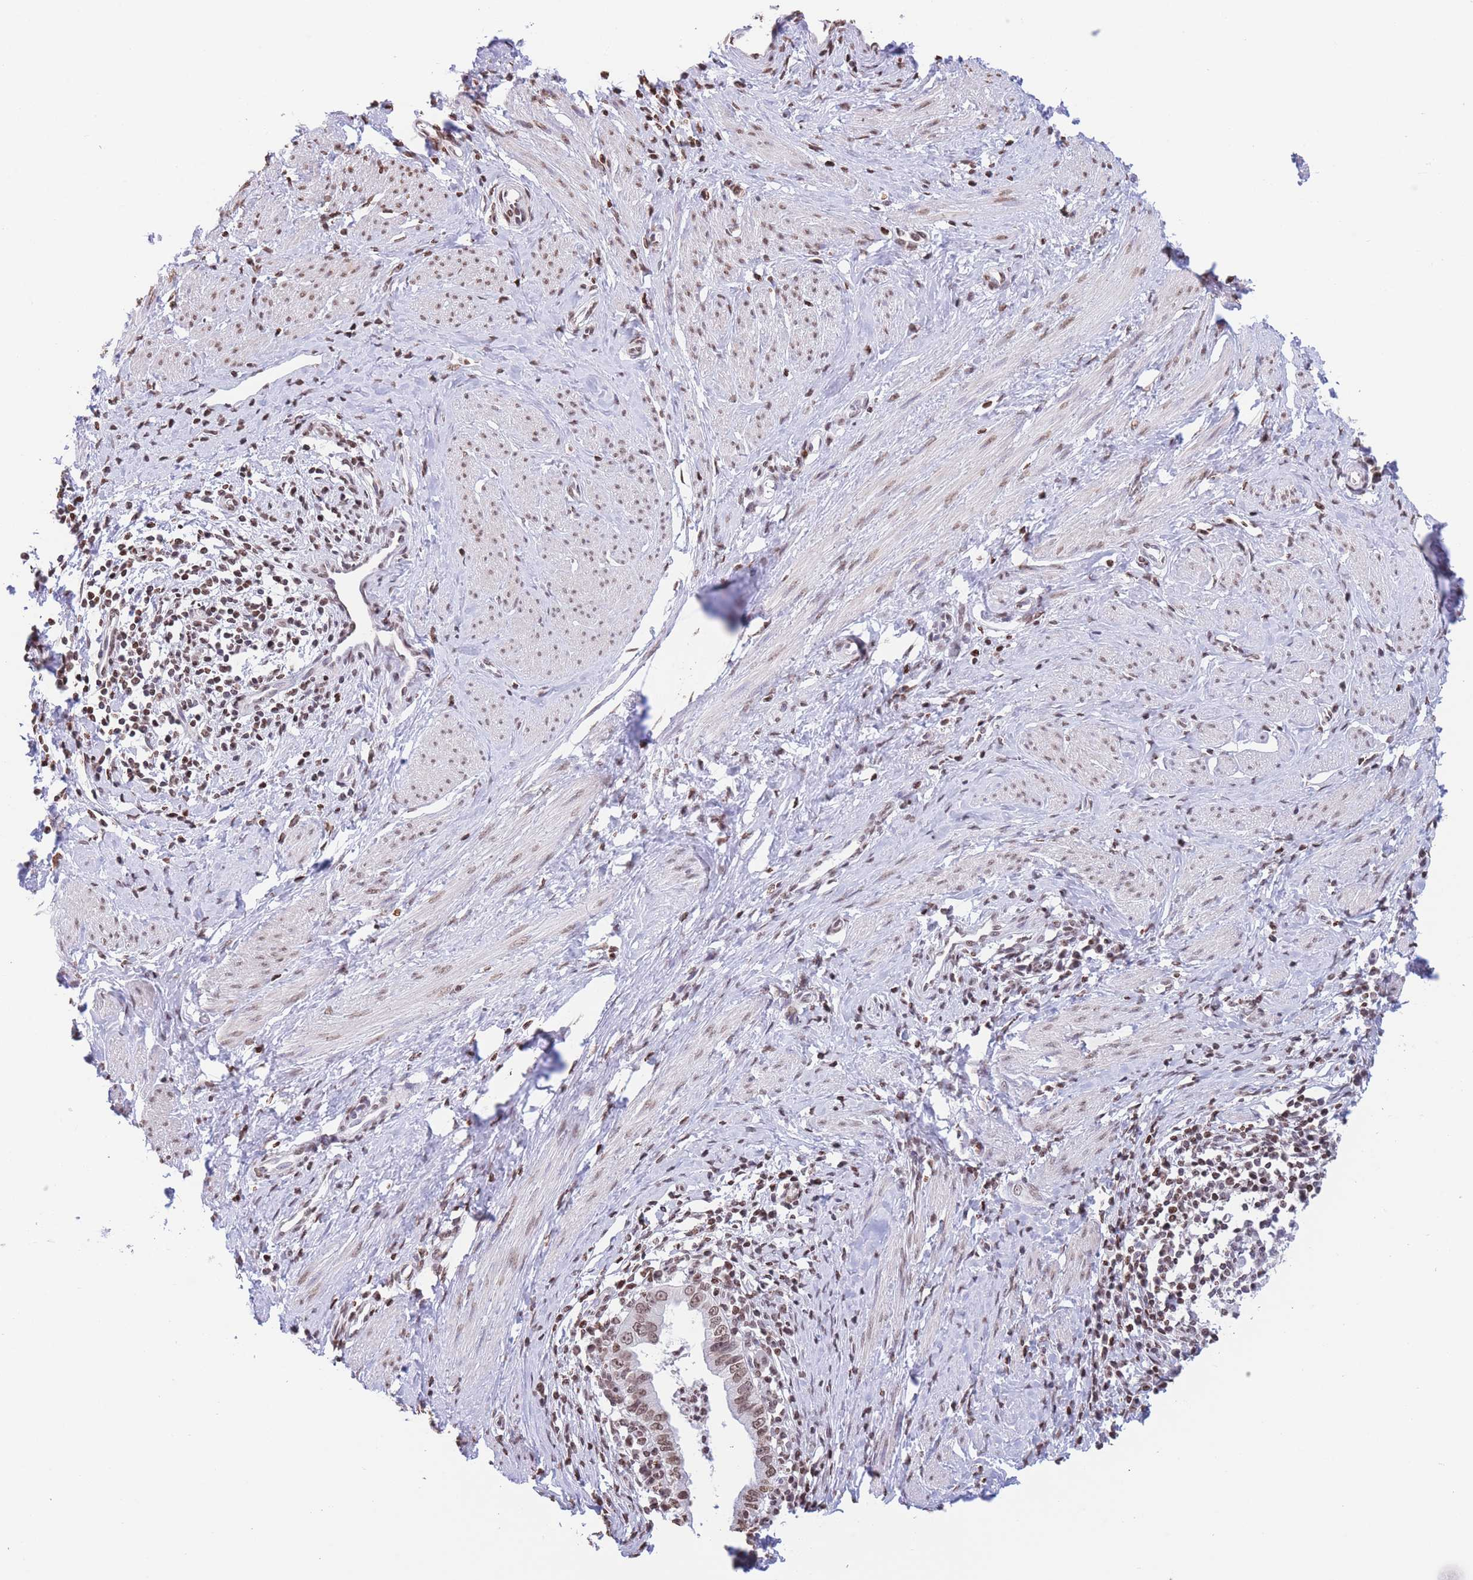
{"staining": {"intensity": "moderate", "quantity": ">75%", "location": "nuclear"}, "tissue": "cervical cancer", "cell_type": "Tumor cells", "image_type": "cancer", "snomed": [{"axis": "morphology", "description": "Adenocarcinoma, NOS"}, {"axis": "topography", "description": "Cervix"}], "caption": "IHC (DAB (3,3'-diaminobenzidine)) staining of cervical cancer (adenocarcinoma) exhibits moderate nuclear protein positivity in approximately >75% of tumor cells.", "gene": "H2BC11", "patient": {"sex": "female", "age": 36}}